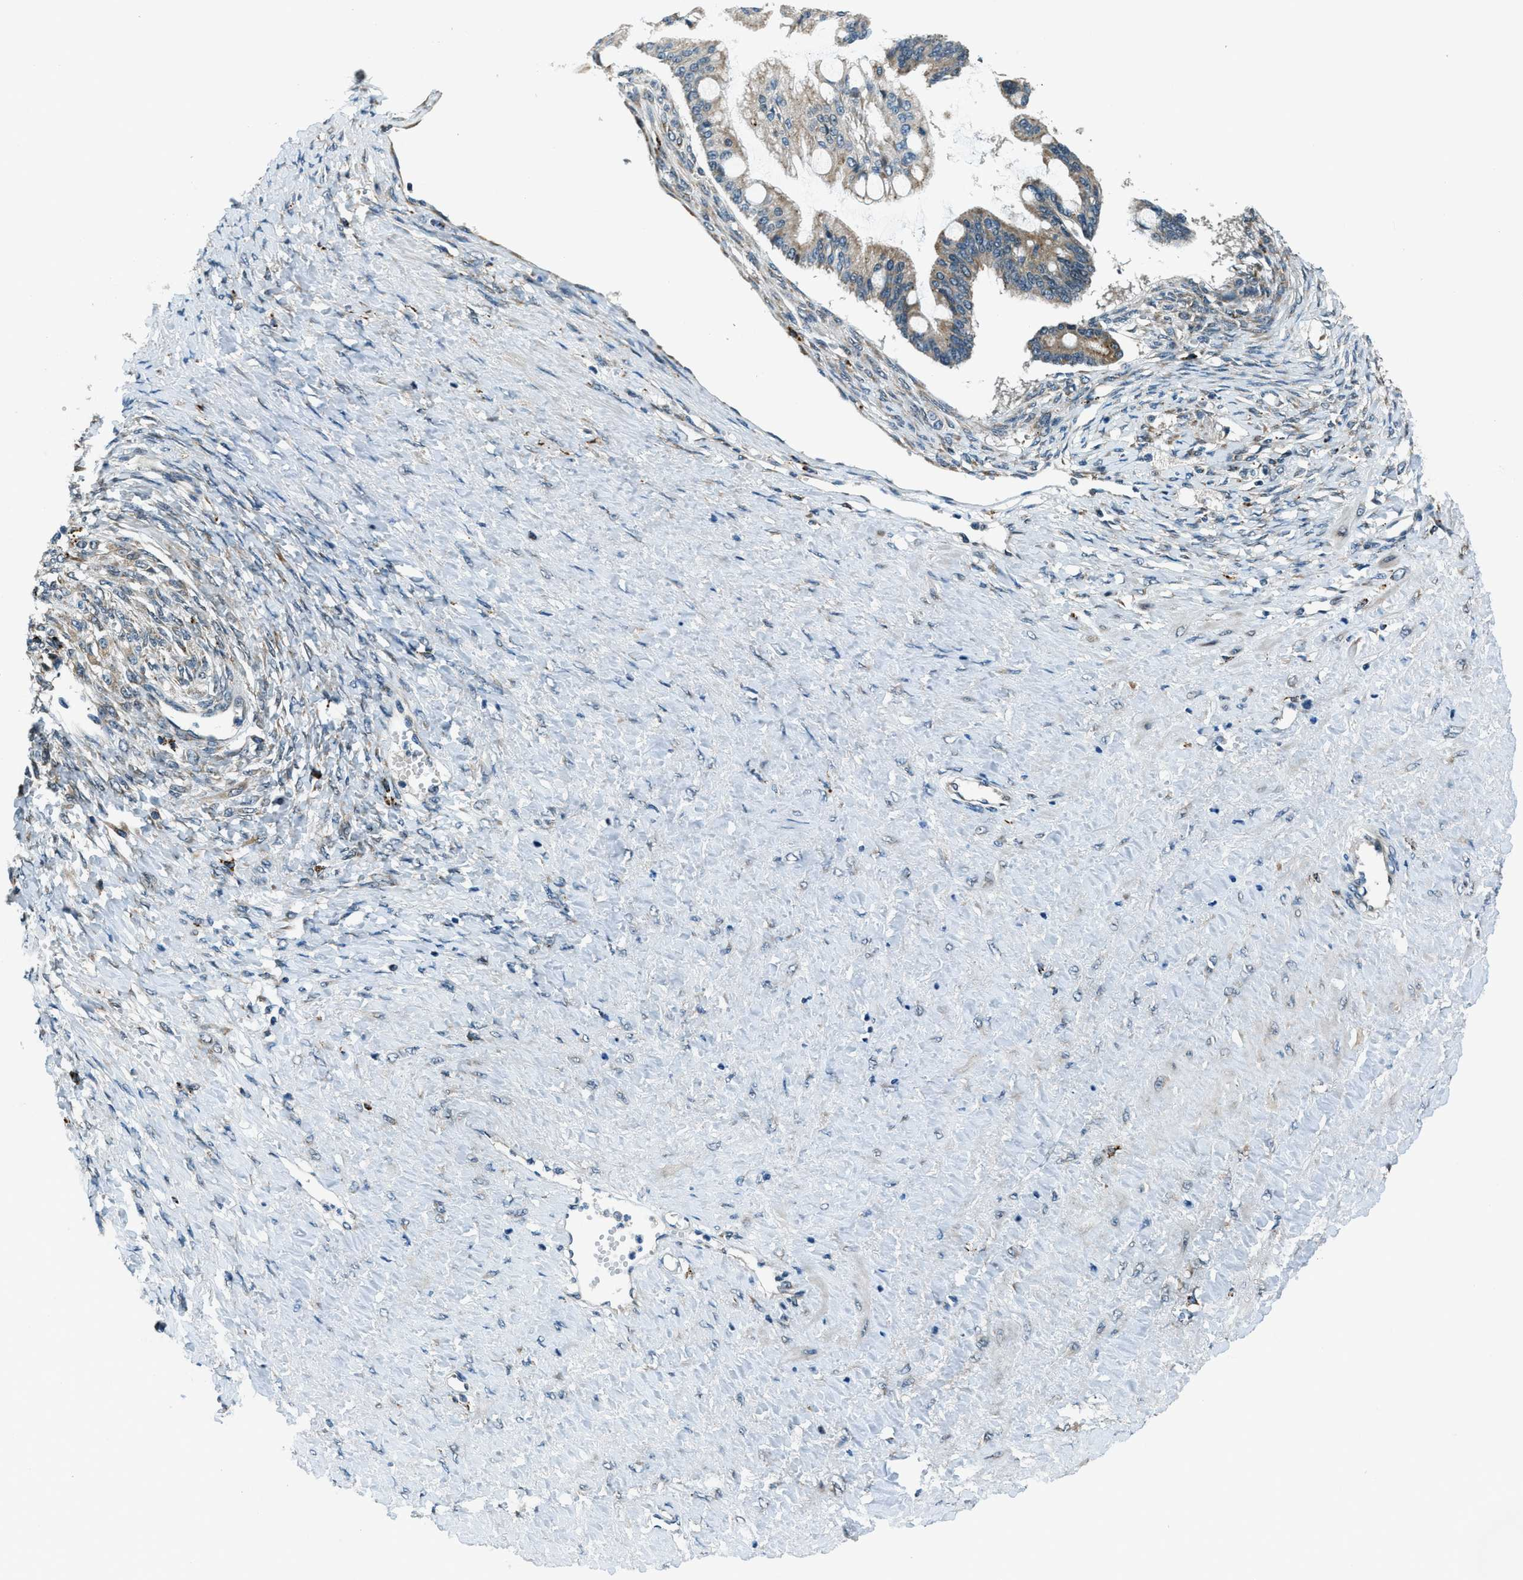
{"staining": {"intensity": "moderate", "quantity": "<25%", "location": "cytoplasmic/membranous"}, "tissue": "ovarian cancer", "cell_type": "Tumor cells", "image_type": "cancer", "snomed": [{"axis": "morphology", "description": "Cystadenocarcinoma, mucinous, NOS"}, {"axis": "topography", "description": "Ovary"}], "caption": "Mucinous cystadenocarcinoma (ovarian) was stained to show a protein in brown. There is low levels of moderate cytoplasmic/membranous staining in about <25% of tumor cells.", "gene": "GINM1", "patient": {"sex": "female", "age": 73}}